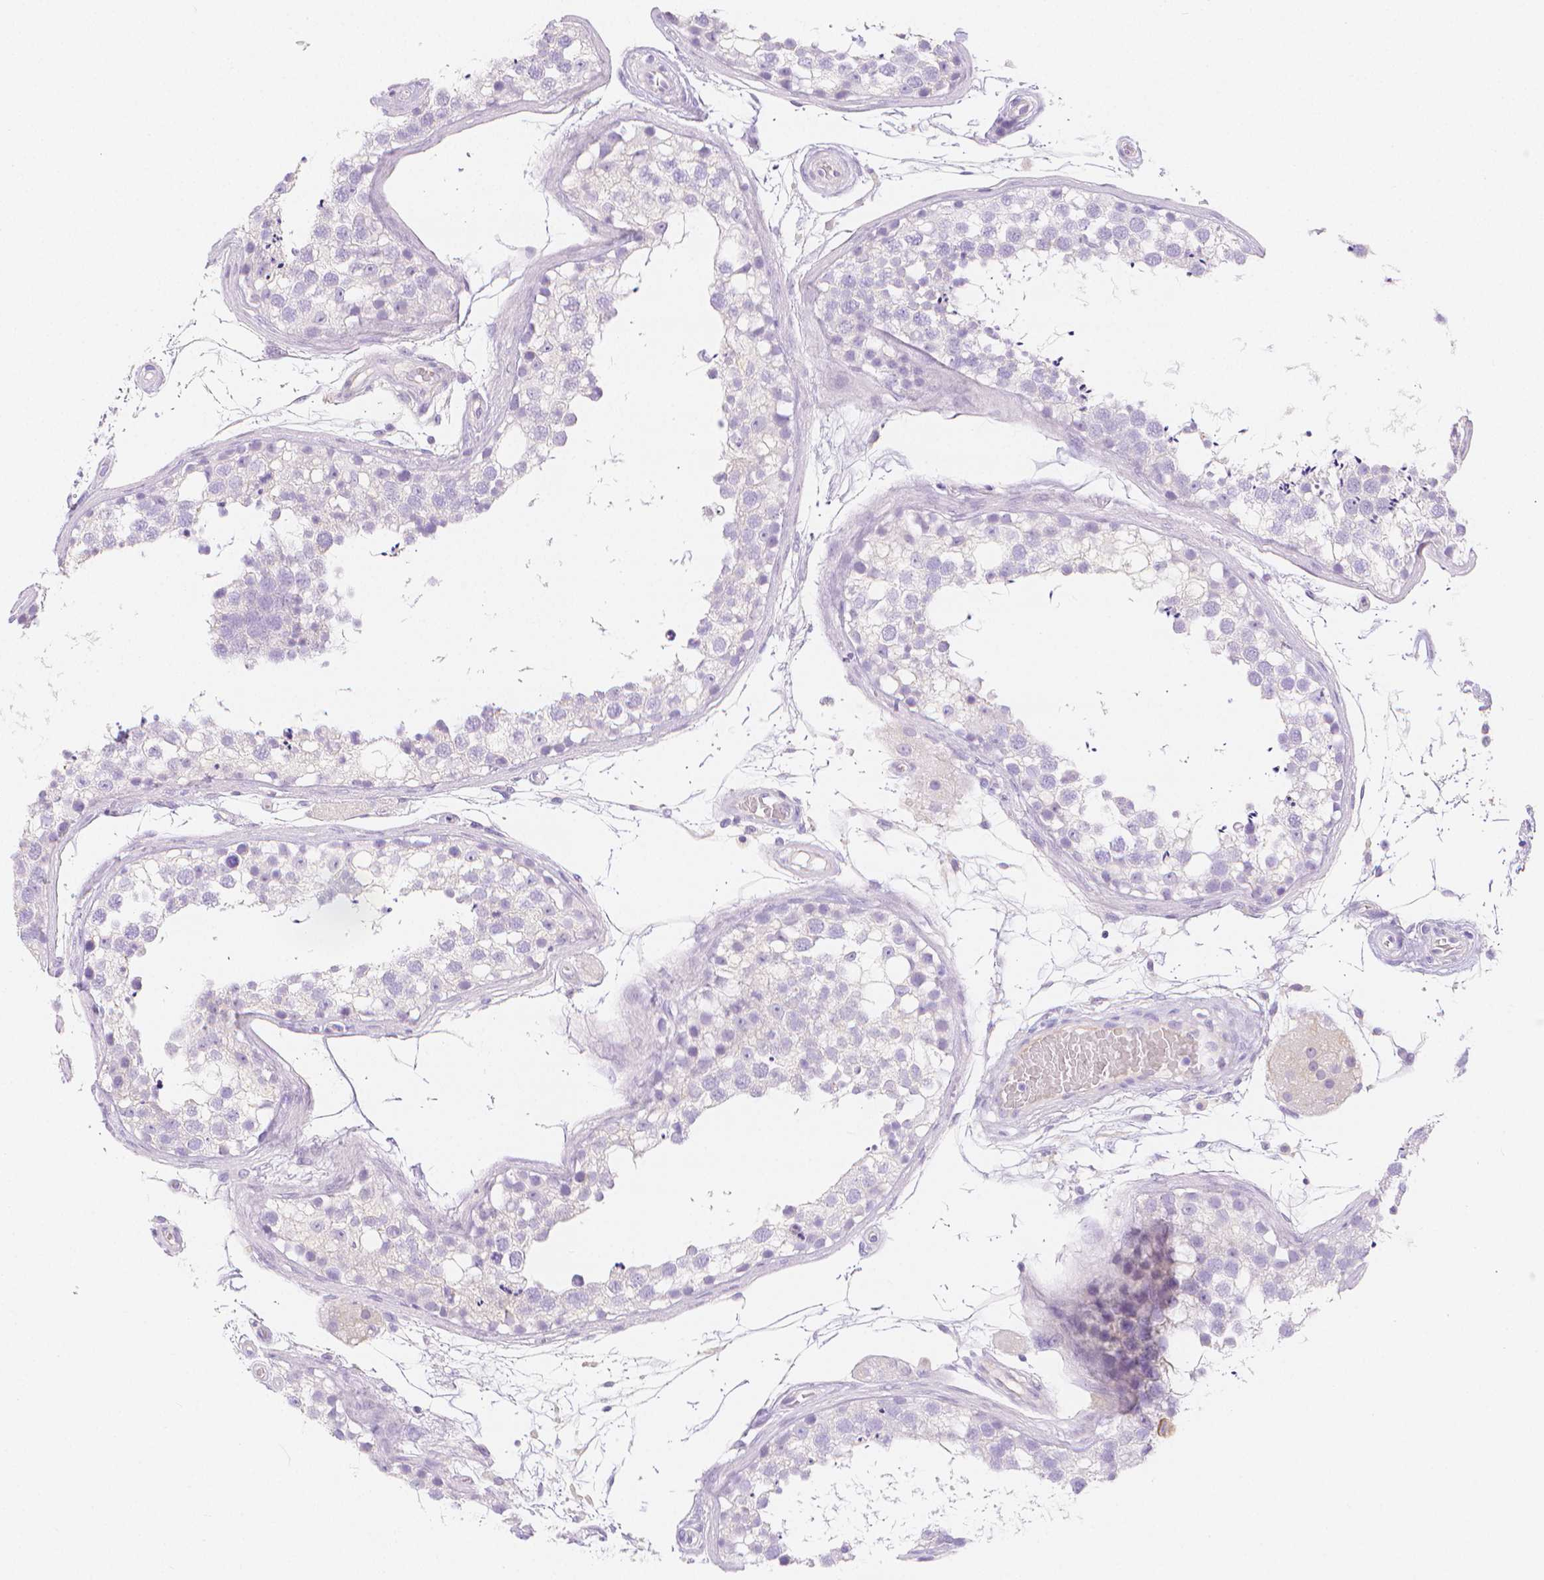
{"staining": {"intensity": "negative", "quantity": "none", "location": "none"}, "tissue": "testis", "cell_type": "Cells in seminiferous ducts", "image_type": "normal", "snomed": [{"axis": "morphology", "description": "Normal tissue, NOS"}, {"axis": "morphology", "description": "Seminoma, NOS"}, {"axis": "topography", "description": "Testis"}], "caption": "An immunohistochemistry (IHC) micrograph of benign testis is shown. There is no staining in cells in seminiferous ducts of testis. Nuclei are stained in blue.", "gene": "SLC27A5", "patient": {"sex": "male", "age": 65}}